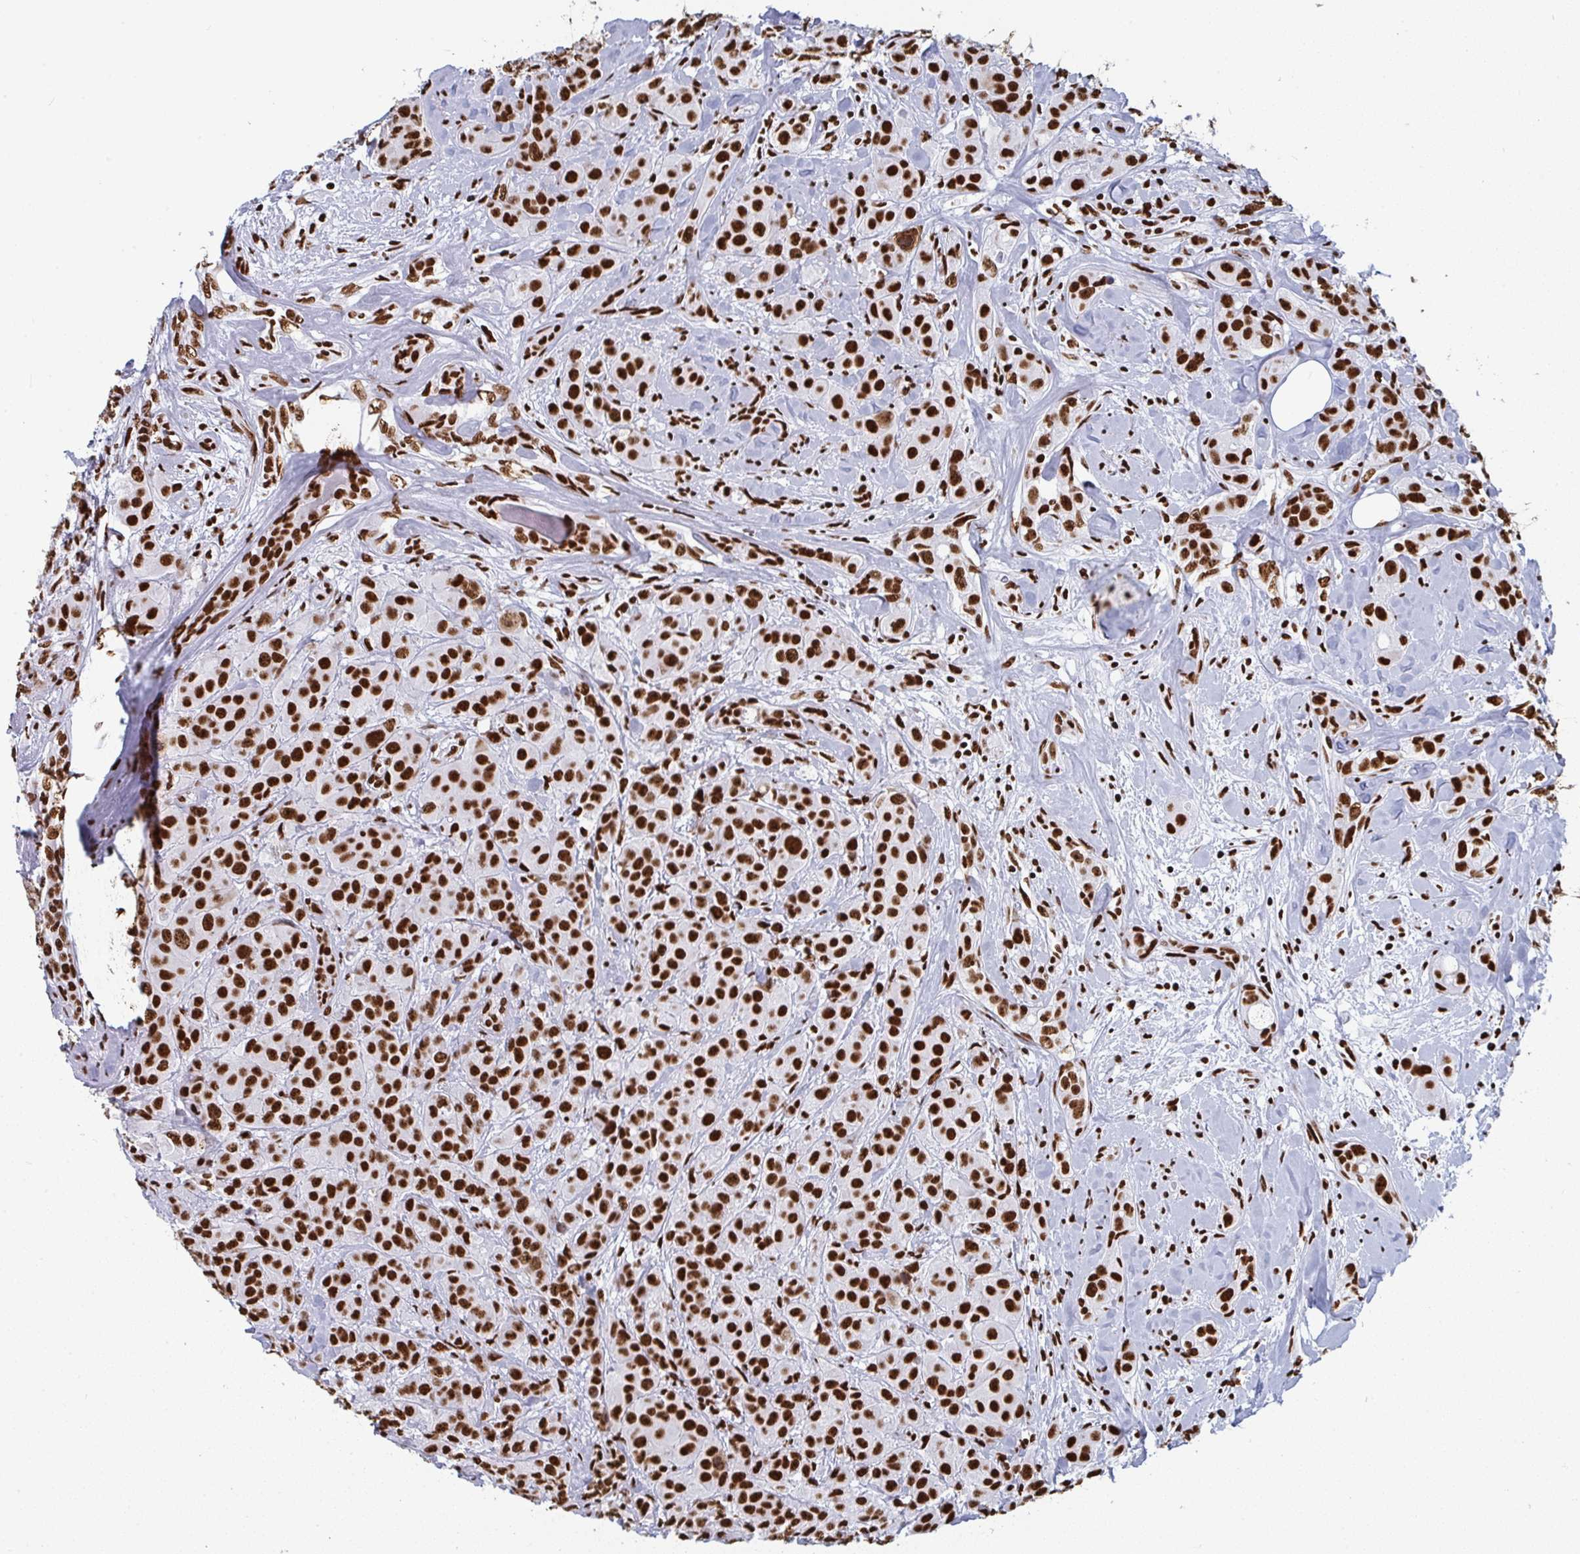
{"staining": {"intensity": "strong", "quantity": ">75%", "location": "nuclear"}, "tissue": "breast cancer", "cell_type": "Tumor cells", "image_type": "cancer", "snomed": [{"axis": "morphology", "description": "Normal tissue, NOS"}, {"axis": "morphology", "description": "Duct carcinoma"}, {"axis": "topography", "description": "Breast"}], "caption": "Brown immunohistochemical staining in human breast cancer (infiltrating ductal carcinoma) displays strong nuclear expression in about >75% of tumor cells.", "gene": "GAR1", "patient": {"sex": "female", "age": 43}}